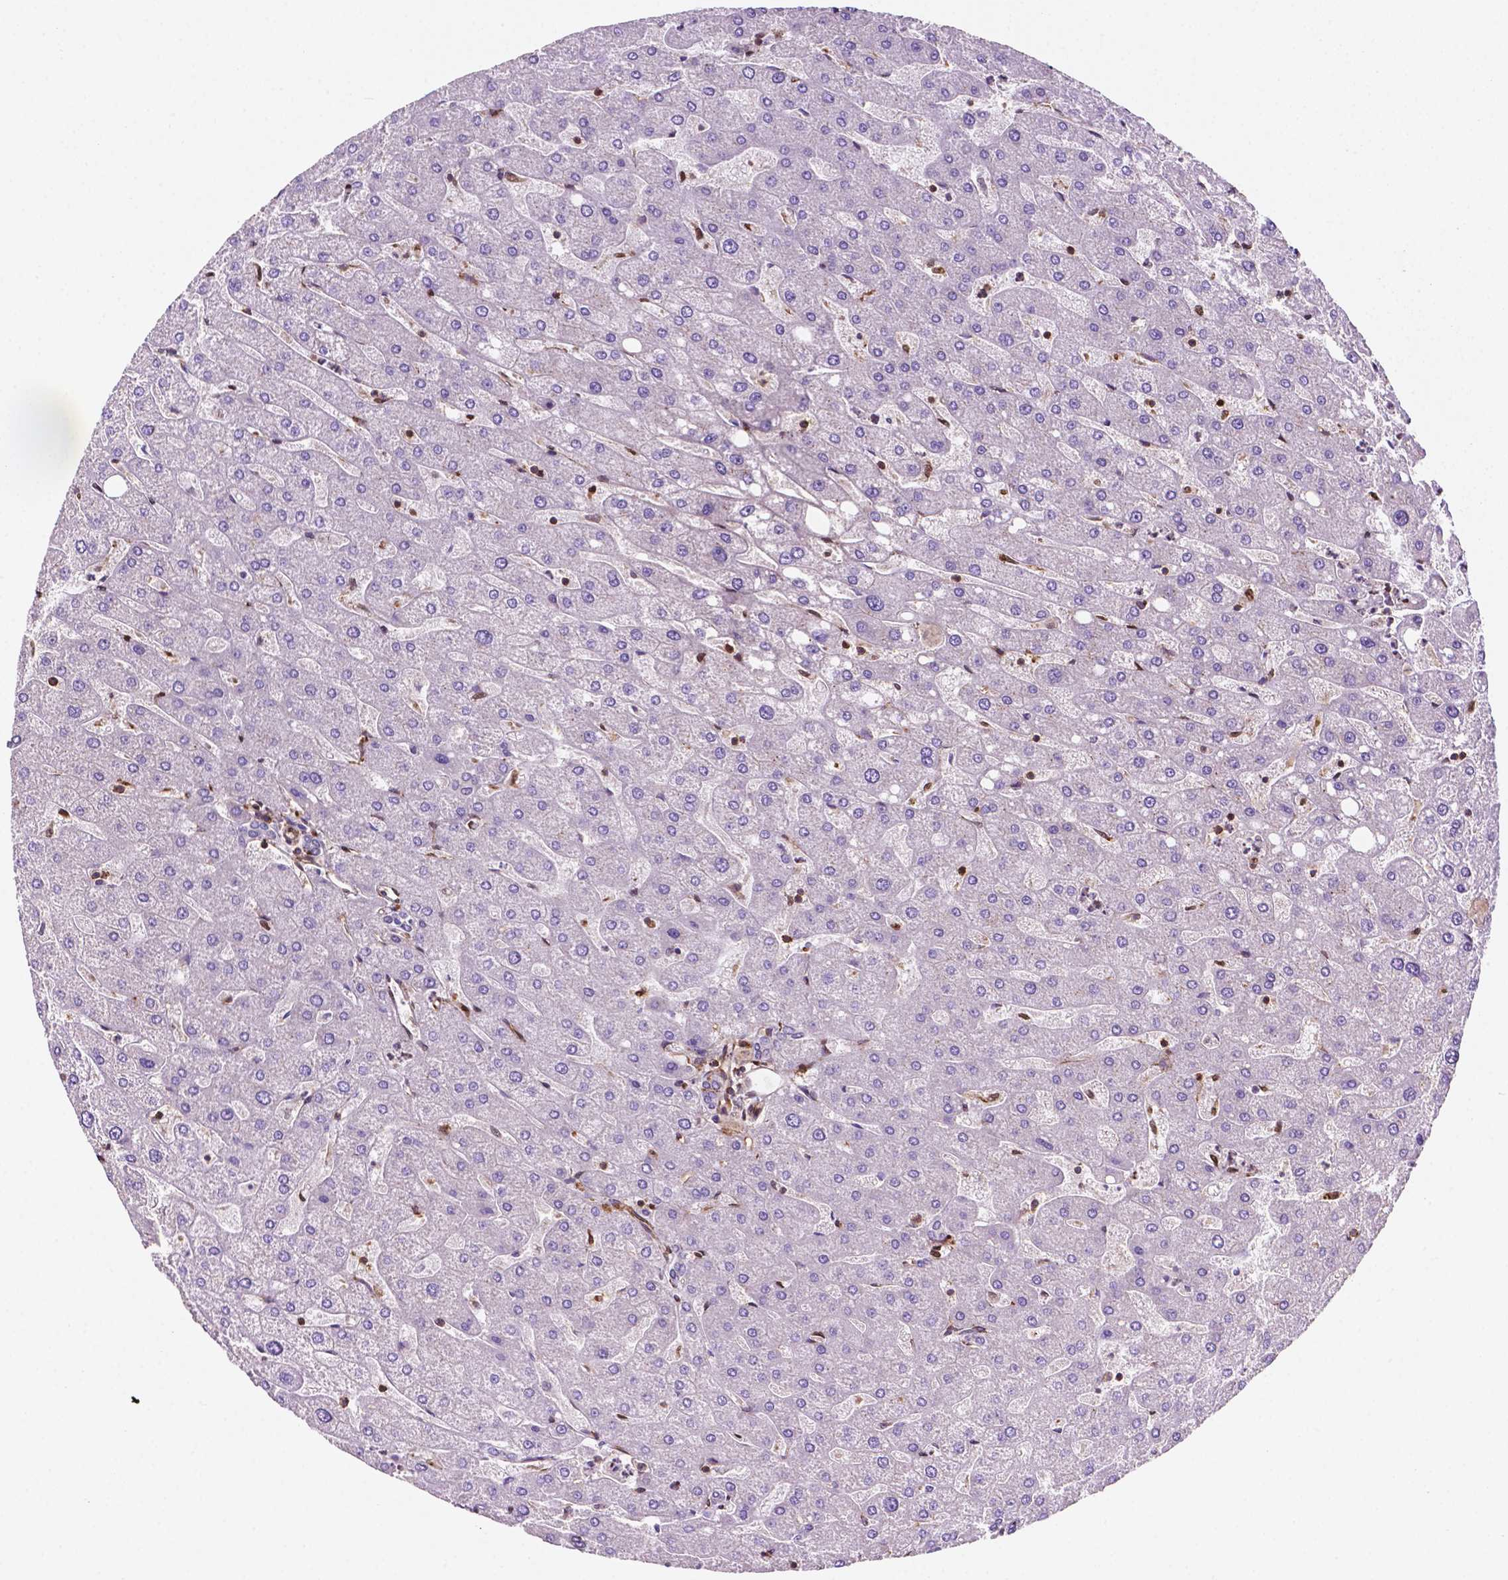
{"staining": {"intensity": "negative", "quantity": "none", "location": "none"}, "tissue": "liver", "cell_type": "Cholangiocytes", "image_type": "normal", "snomed": [{"axis": "morphology", "description": "Normal tissue, NOS"}, {"axis": "topography", "description": "Liver"}], "caption": "Cholangiocytes are negative for brown protein staining in unremarkable liver. (Stains: DAB IHC with hematoxylin counter stain, Microscopy: brightfield microscopy at high magnification).", "gene": "DCN", "patient": {"sex": "male", "age": 67}}